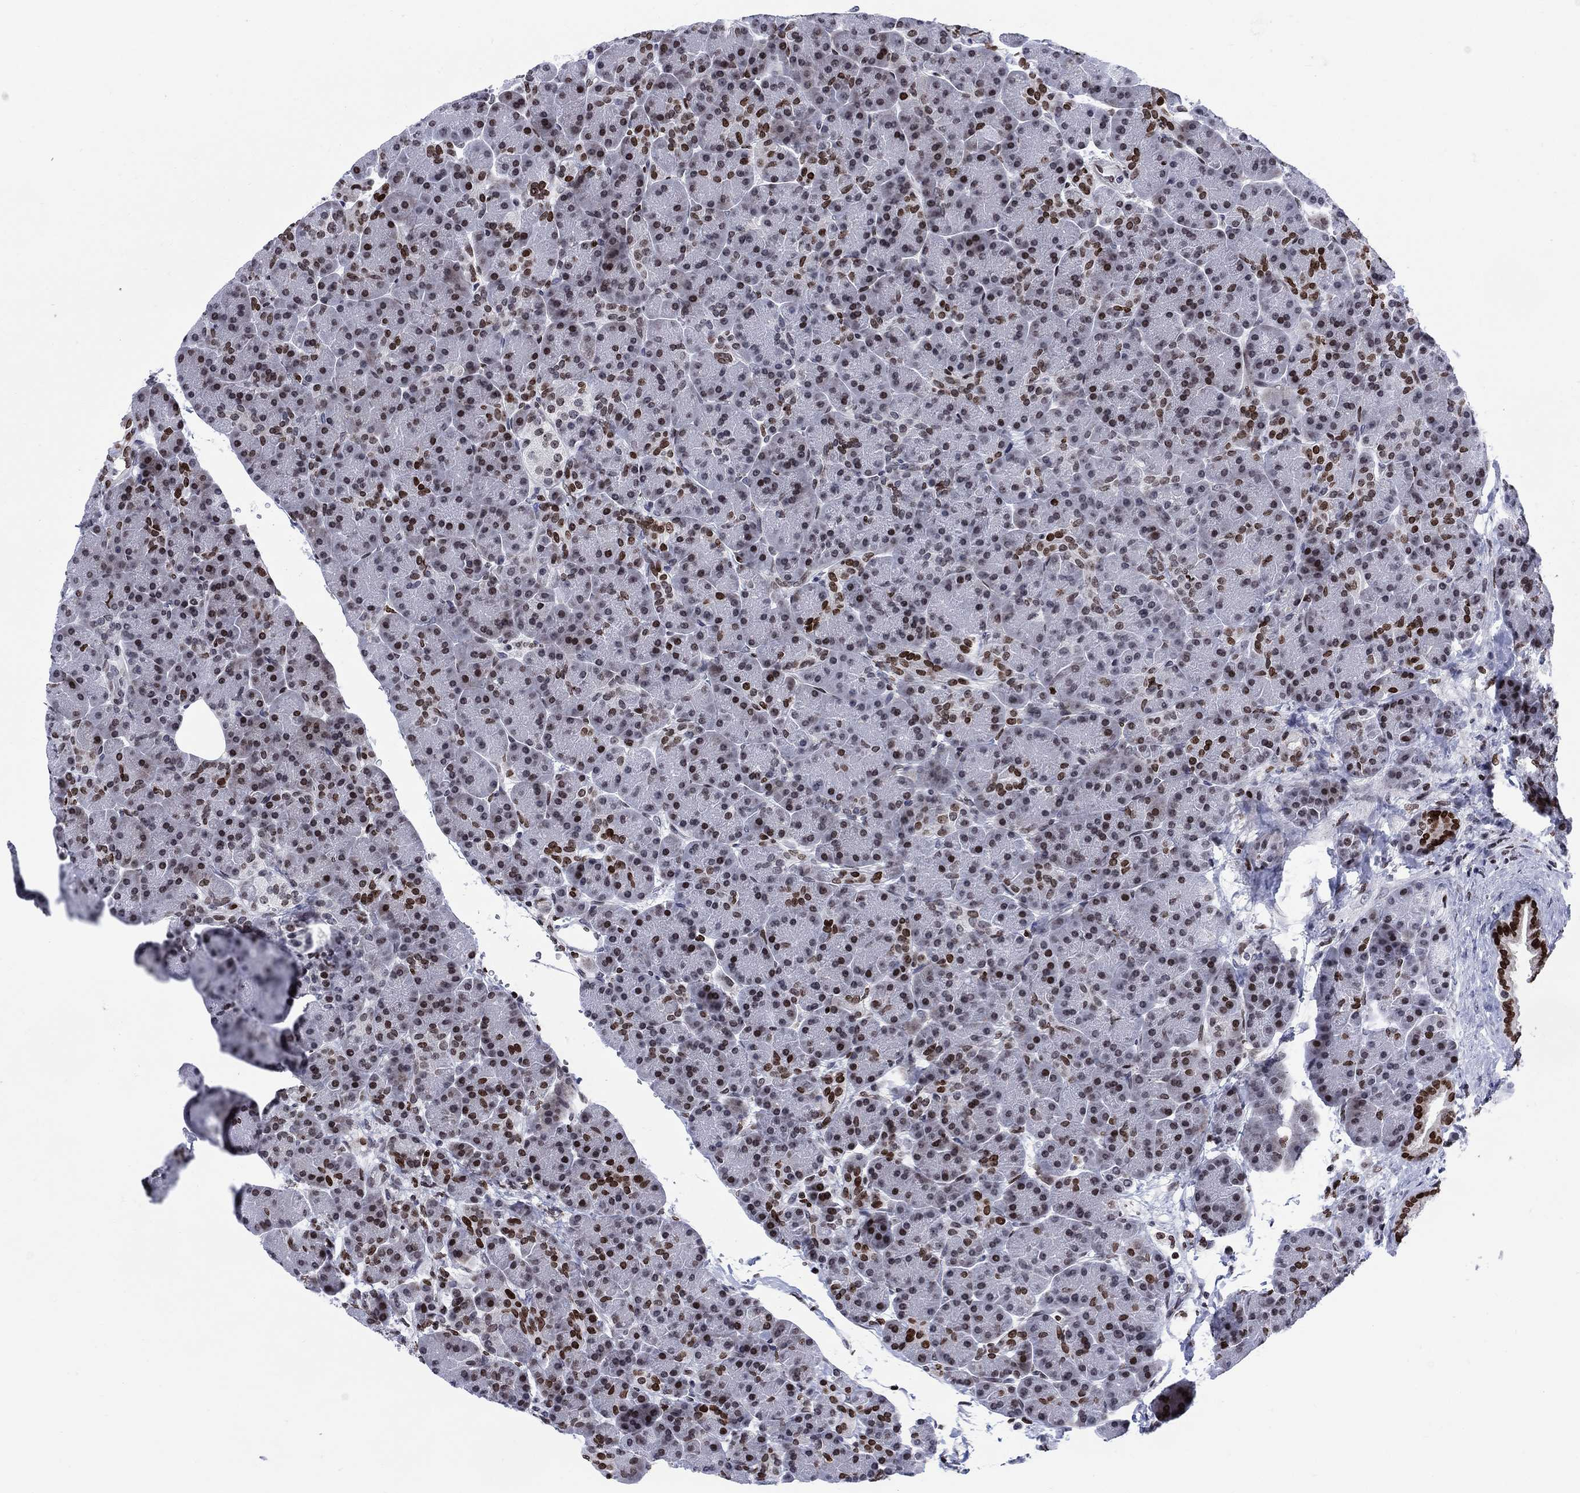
{"staining": {"intensity": "strong", "quantity": "<25%", "location": "nuclear"}, "tissue": "pancreas", "cell_type": "Exocrine glandular cells", "image_type": "normal", "snomed": [{"axis": "morphology", "description": "Normal tissue, NOS"}, {"axis": "topography", "description": "Pancreas"}], "caption": "Exocrine glandular cells reveal strong nuclear positivity in about <25% of cells in unremarkable pancreas.", "gene": "HMGA1", "patient": {"sex": "female", "age": 63}}